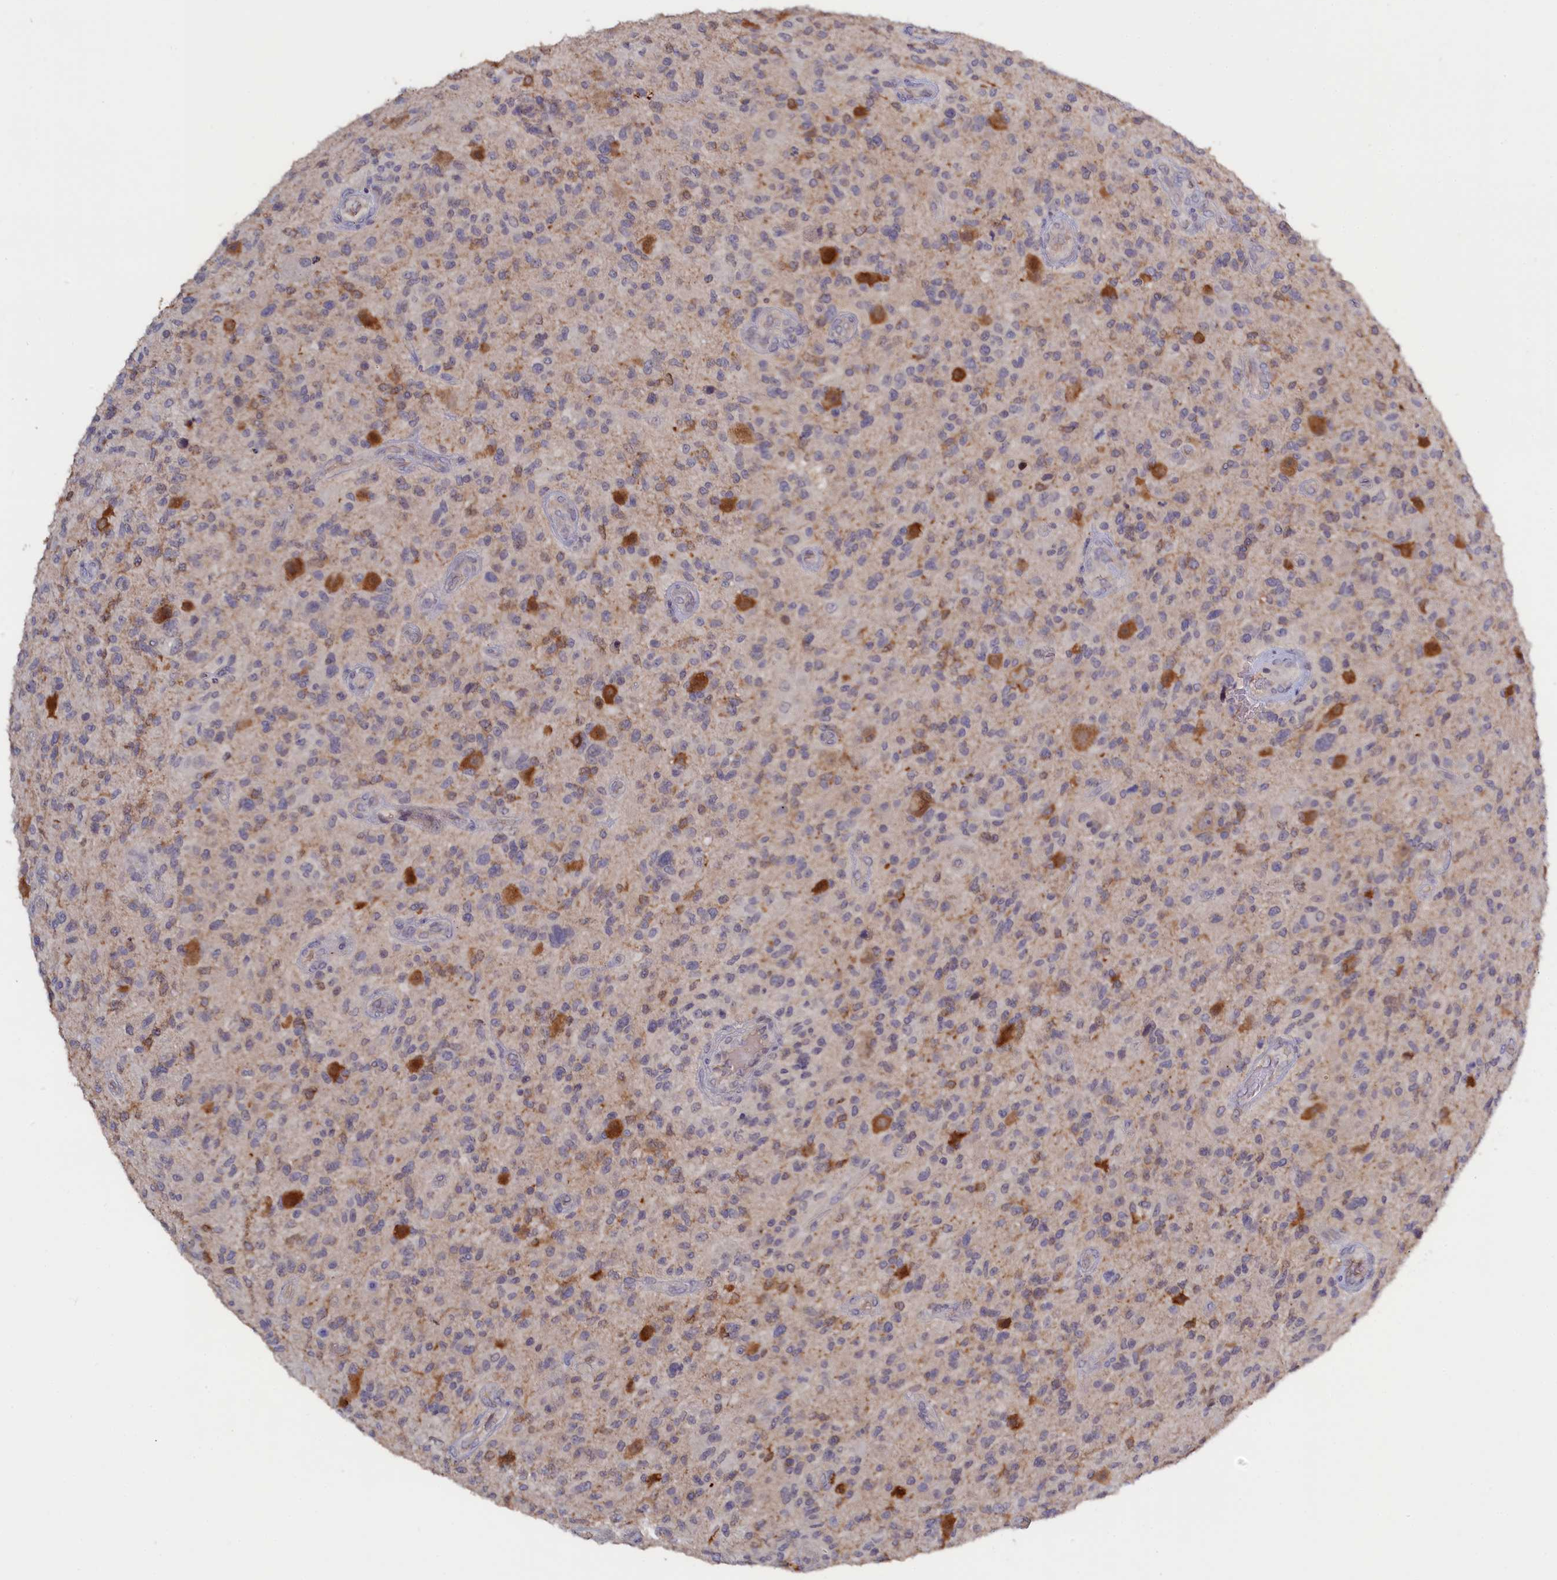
{"staining": {"intensity": "weak", "quantity": "<25%", "location": "cytoplasmic/membranous"}, "tissue": "glioma", "cell_type": "Tumor cells", "image_type": "cancer", "snomed": [{"axis": "morphology", "description": "Glioma, malignant, High grade"}, {"axis": "topography", "description": "Brain"}], "caption": "Histopathology image shows no protein positivity in tumor cells of glioma tissue.", "gene": "CELF5", "patient": {"sex": "male", "age": 47}}